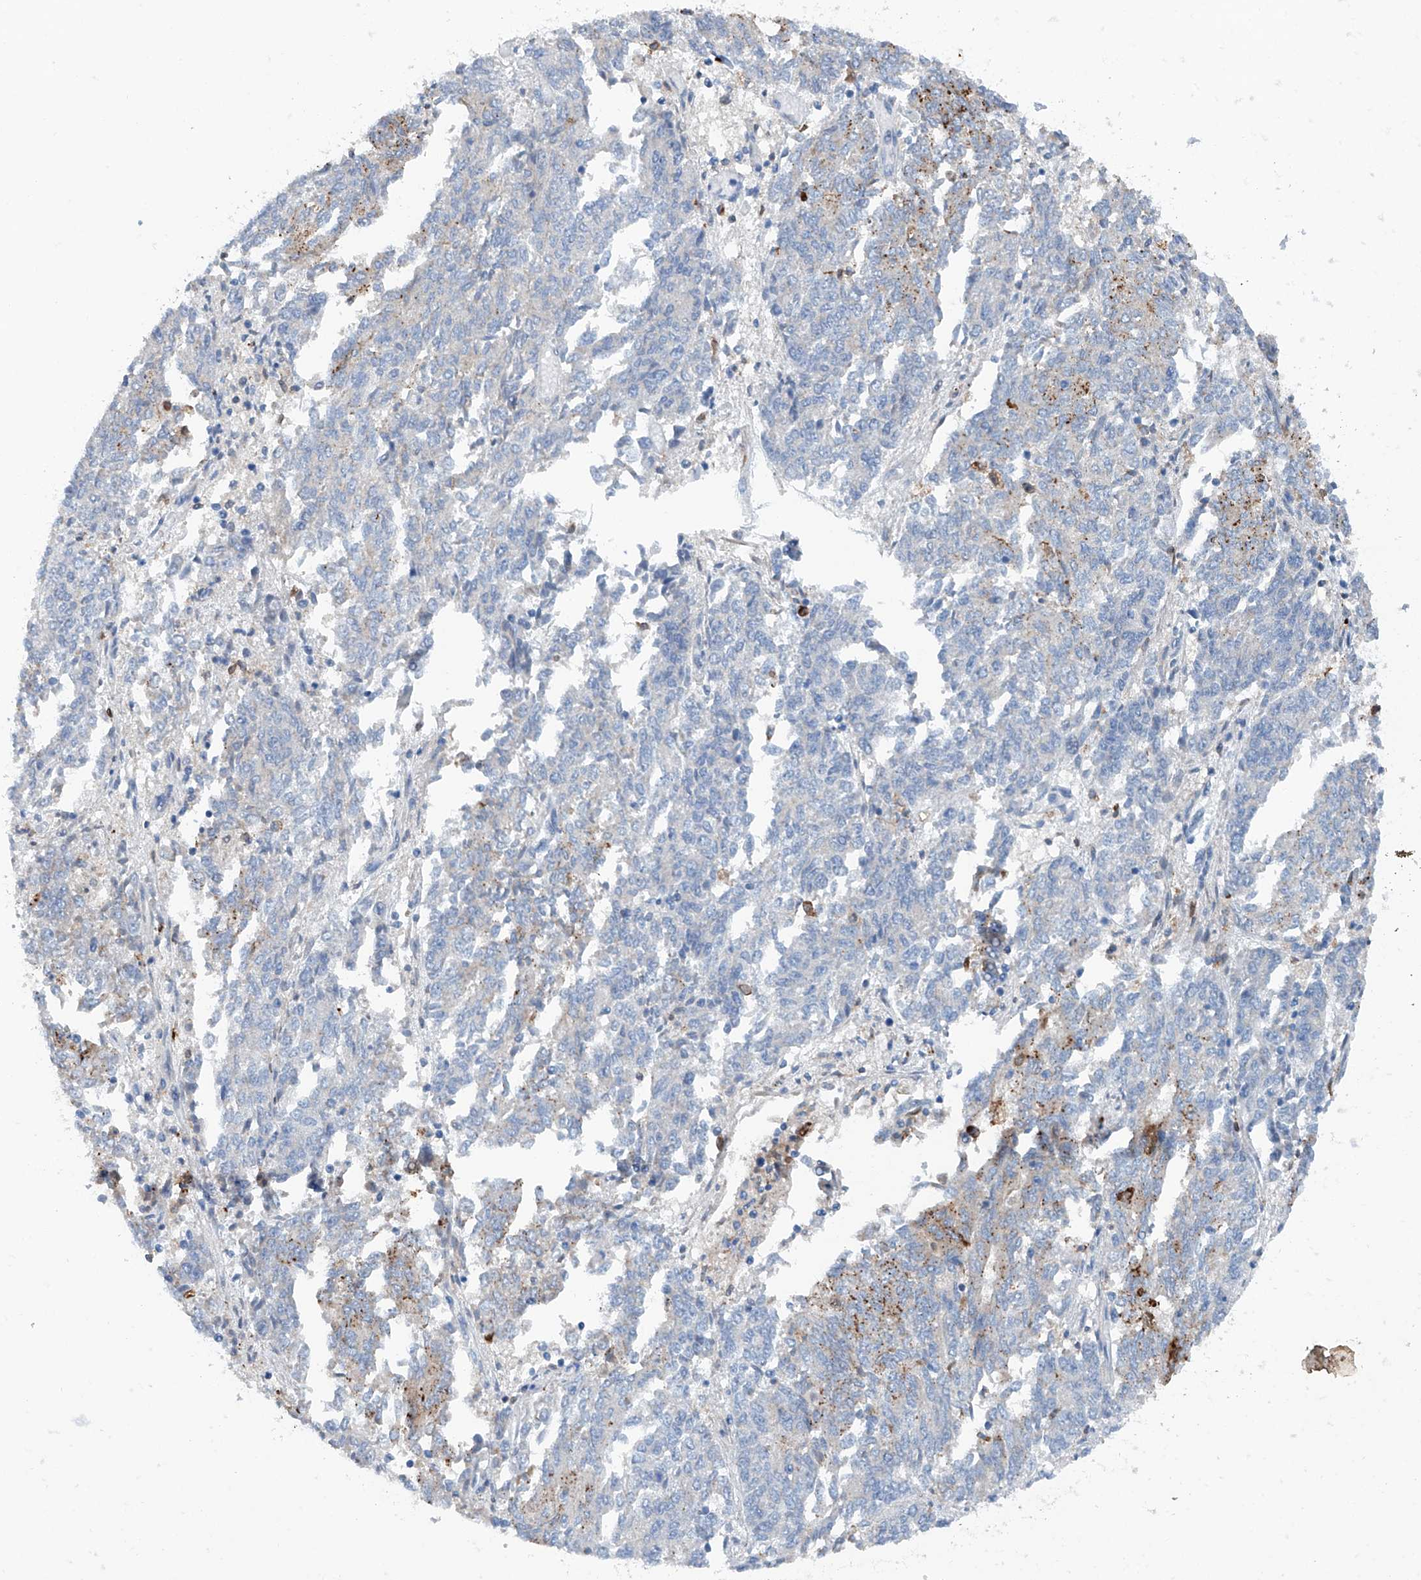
{"staining": {"intensity": "moderate", "quantity": "<25%", "location": "cytoplasmic/membranous"}, "tissue": "endometrial cancer", "cell_type": "Tumor cells", "image_type": "cancer", "snomed": [{"axis": "morphology", "description": "Adenocarcinoma, NOS"}, {"axis": "topography", "description": "Endometrium"}], "caption": "Protein analysis of endometrial cancer (adenocarcinoma) tissue demonstrates moderate cytoplasmic/membranous expression in about <25% of tumor cells. (Brightfield microscopy of DAB IHC at high magnification).", "gene": "CEP85L", "patient": {"sex": "female", "age": 80}}